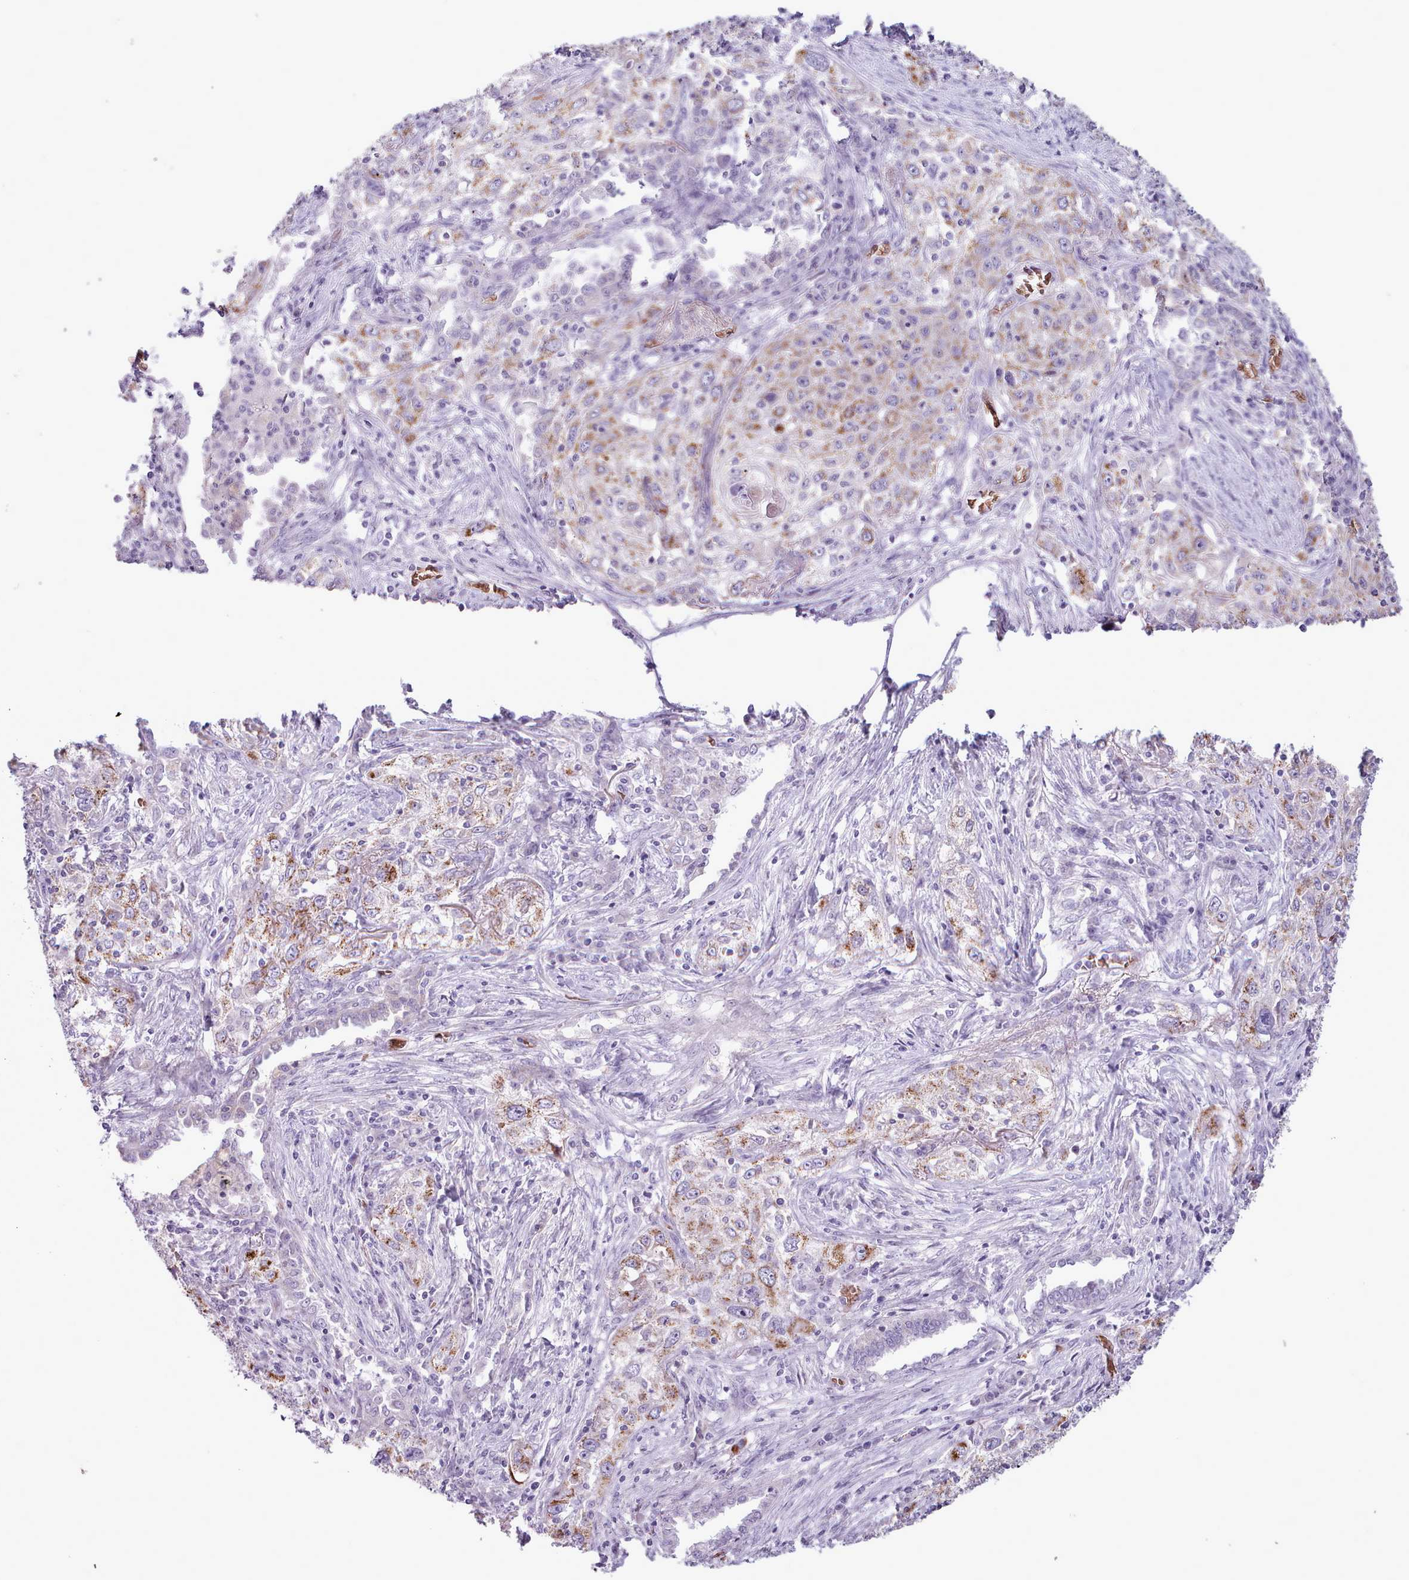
{"staining": {"intensity": "moderate", "quantity": "25%-75%", "location": "cytoplasmic/membranous"}, "tissue": "lung cancer", "cell_type": "Tumor cells", "image_type": "cancer", "snomed": [{"axis": "morphology", "description": "Squamous cell carcinoma, NOS"}, {"axis": "topography", "description": "Lung"}], "caption": "Tumor cells demonstrate medium levels of moderate cytoplasmic/membranous staining in about 25%-75% of cells in lung squamous cell carcinoma.", "gene": "AK4", "patient": {"sex": "female", "age": 69}}